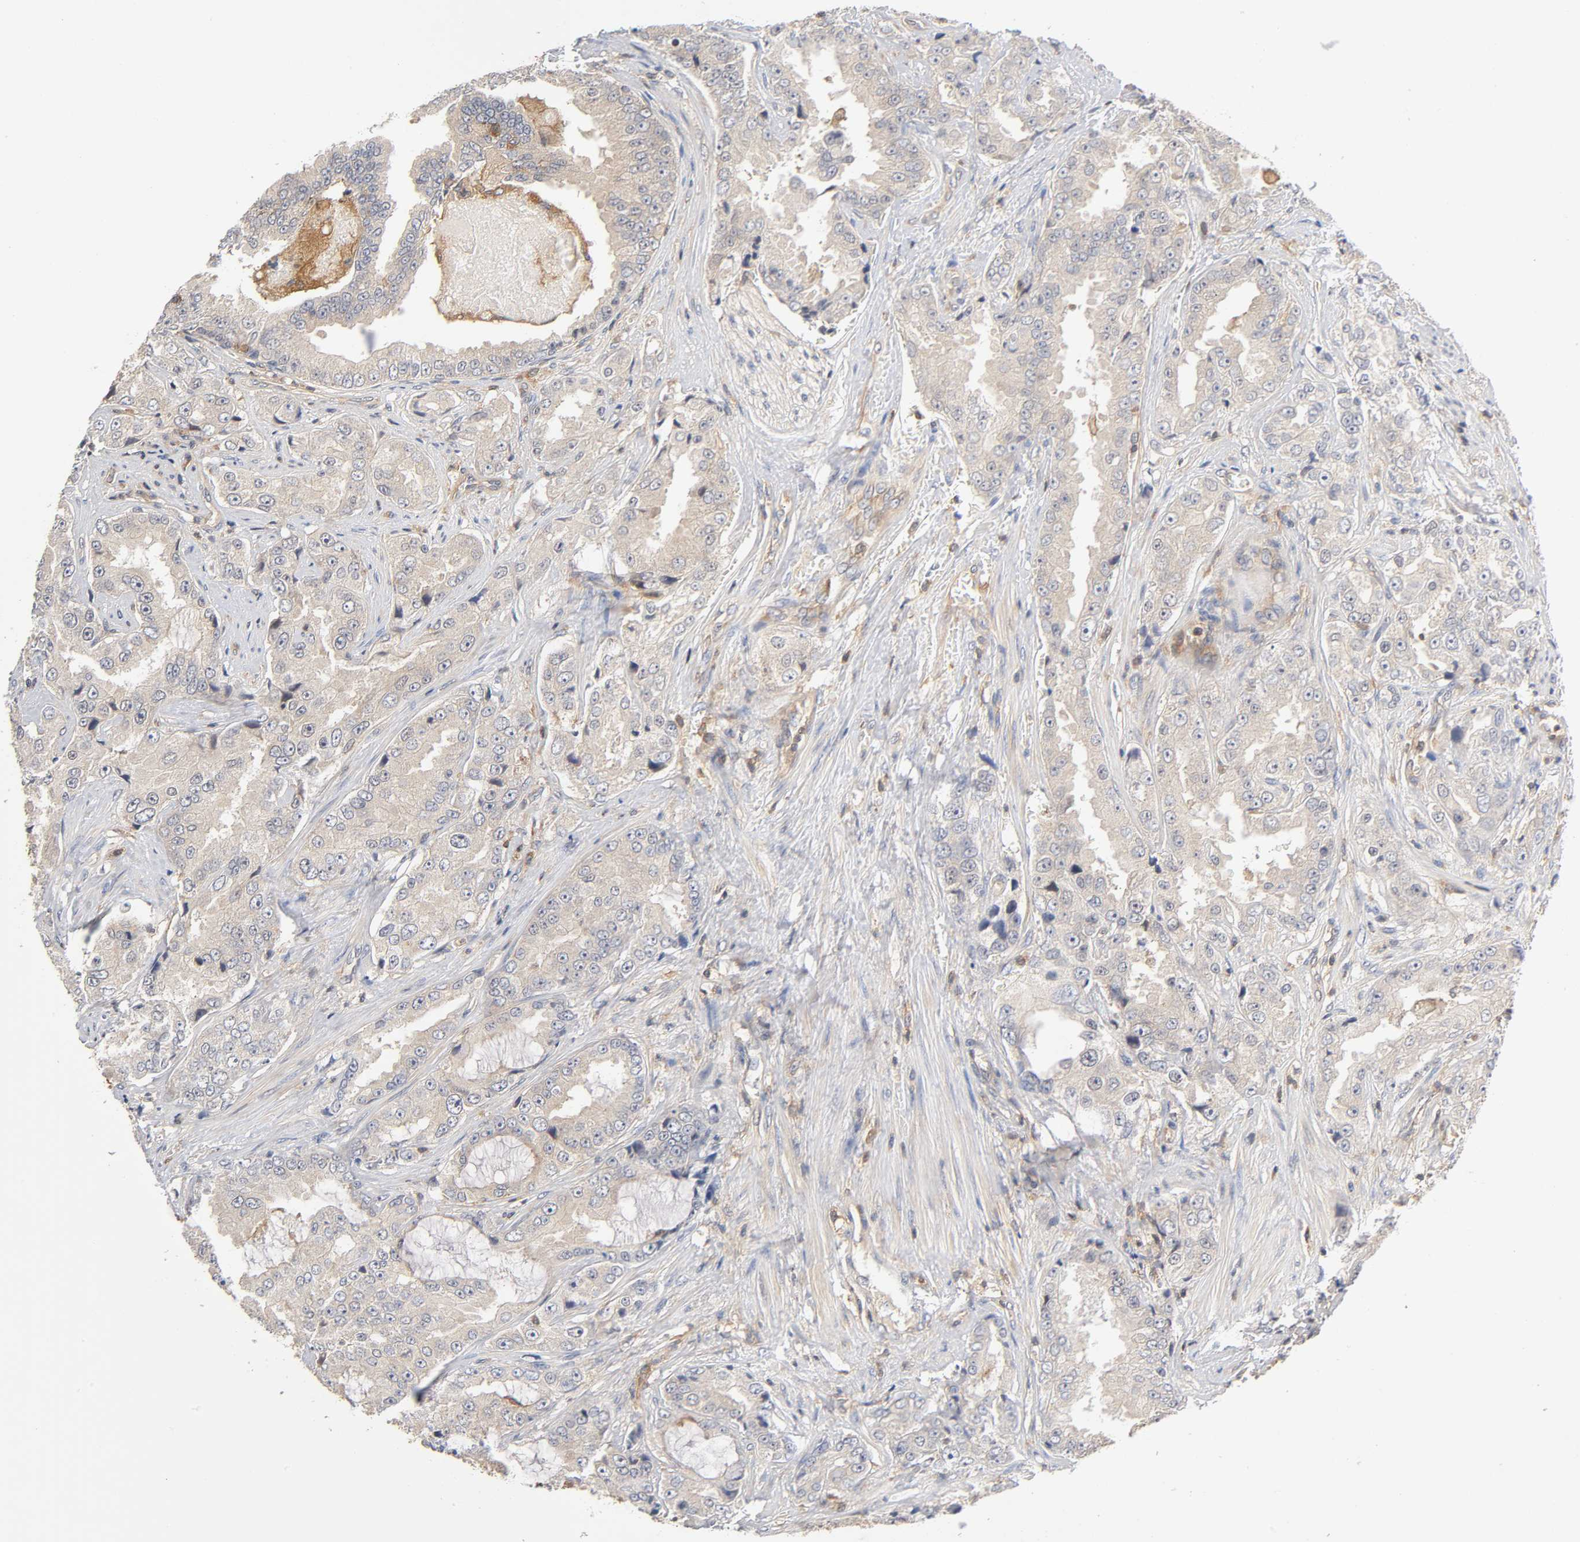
{"staining": {"intensity": "weak", "quantity": "25%-75%", "location": "cytoplasmic/membranous"}, "tissue": "prostate cancer", "cell_type": "Tumor cells", "image_type": "cancer", "snomed": [{"axis": "morphology", "description": "Adenocarcinoma, High grade"}, {"axis": "topography", "description": "Prostate"}], "caption": "Immunohistochemistry photomicrograph of human prostate cancer stained for a protein (brown), which displays low levels of weak cytoplasmic/membranous expression in about 25%-75% of tumor cells.", "gene": "ACTR2", "patient": {"sex": "male", "age": 73}}